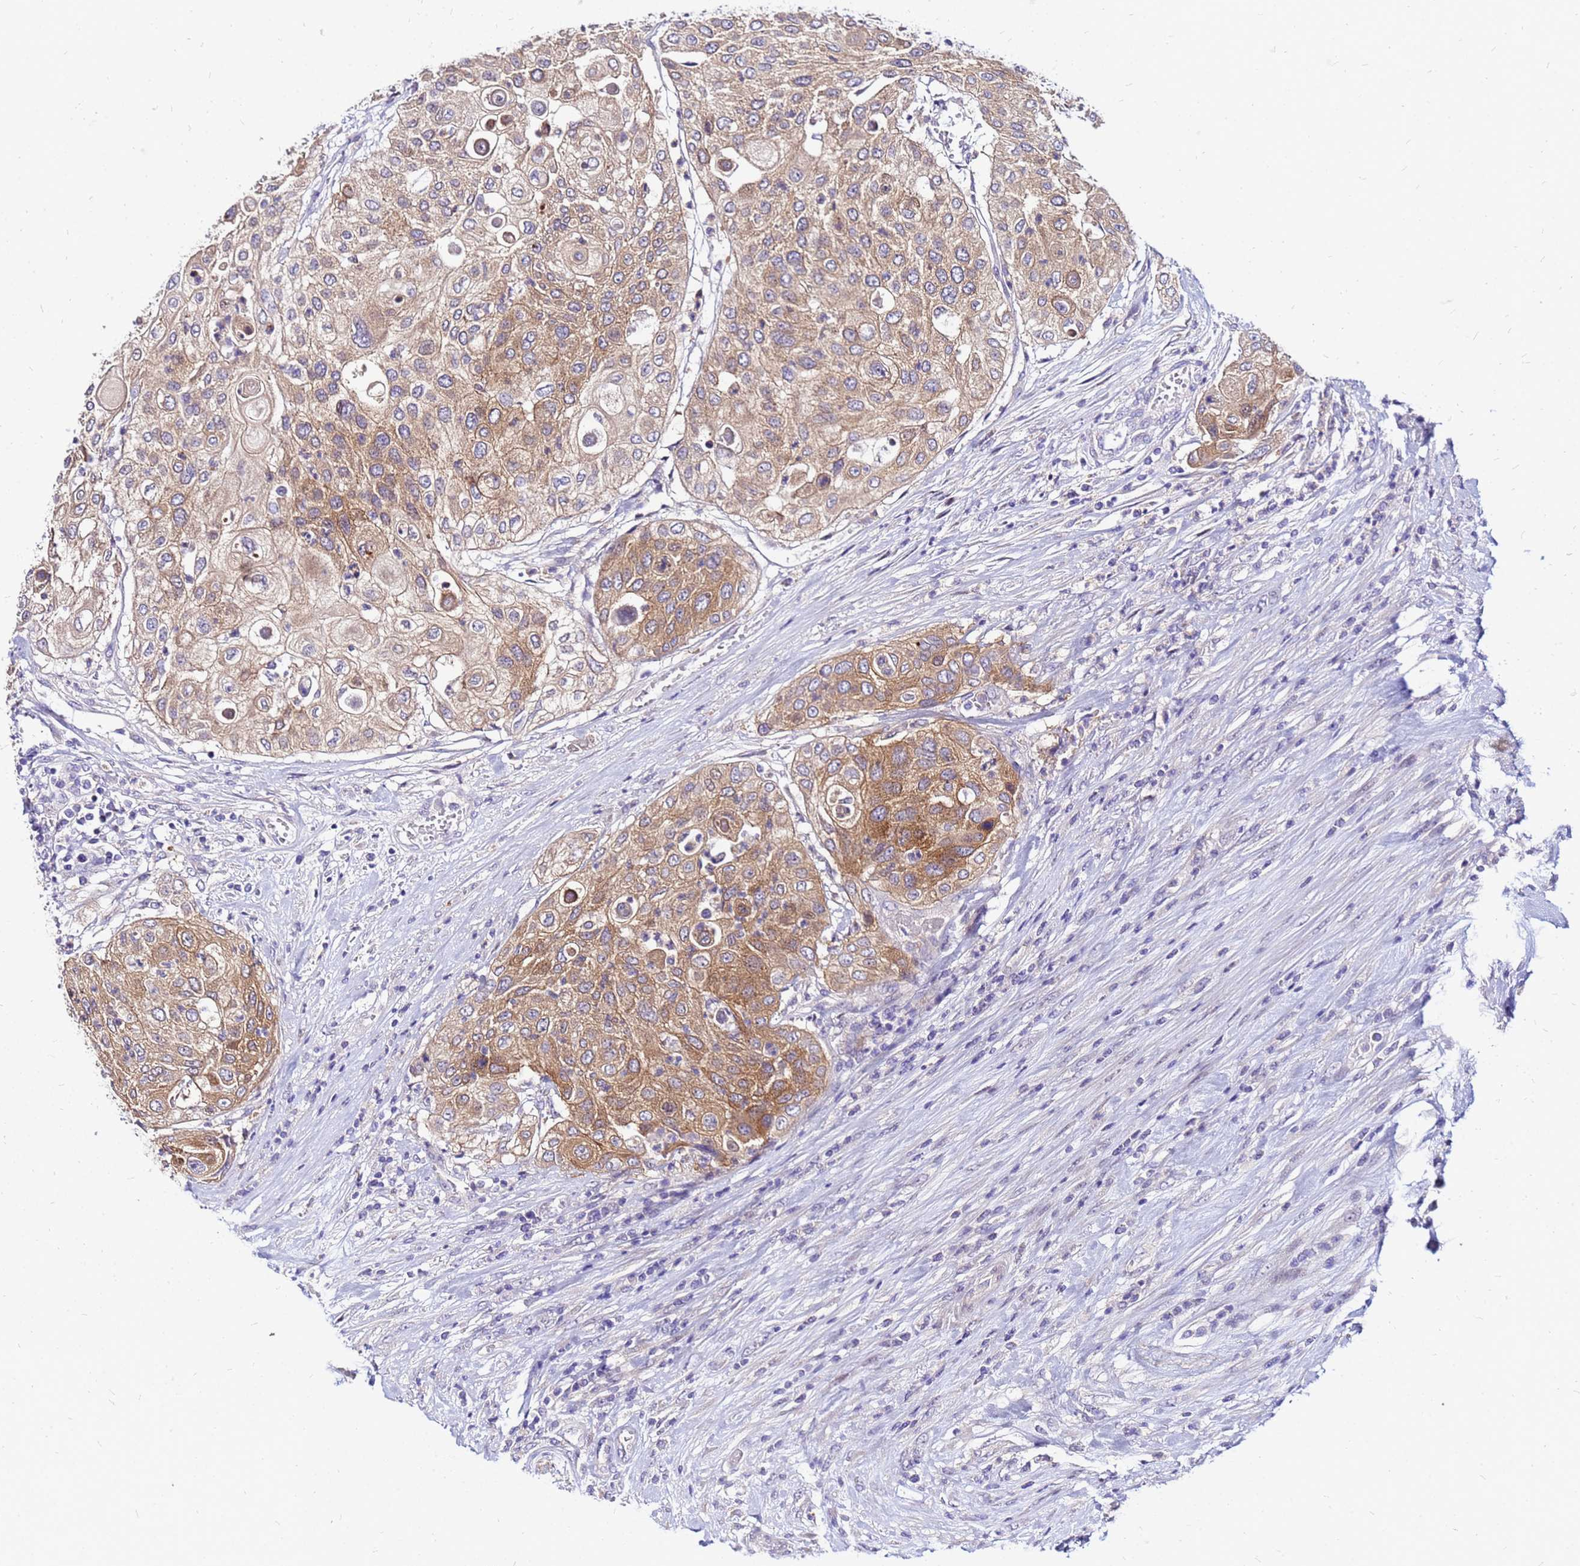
{"staining": {"intensity": "moderate", "quantity": ">75%", "location": "cytoplasmic/membranous"}, "tissue": "urothelial cancer", "cell_type": "Tumor cells", "image_type": "cancer", "snomed": [{"axis": "morphology", "description": "Urothelial carcinoma, High grade"}, {"axis": "topography", "description": "Urinary bladder"}], "caption": "Brown immunohistochemical staining in high-grade urothelial carcinoma displays moderate cytoplasmic/membranous staining in approximately >75% of tumor cells.", "gene": "ARHGEF5", "patient": {"sex": "female", "age": 79}}